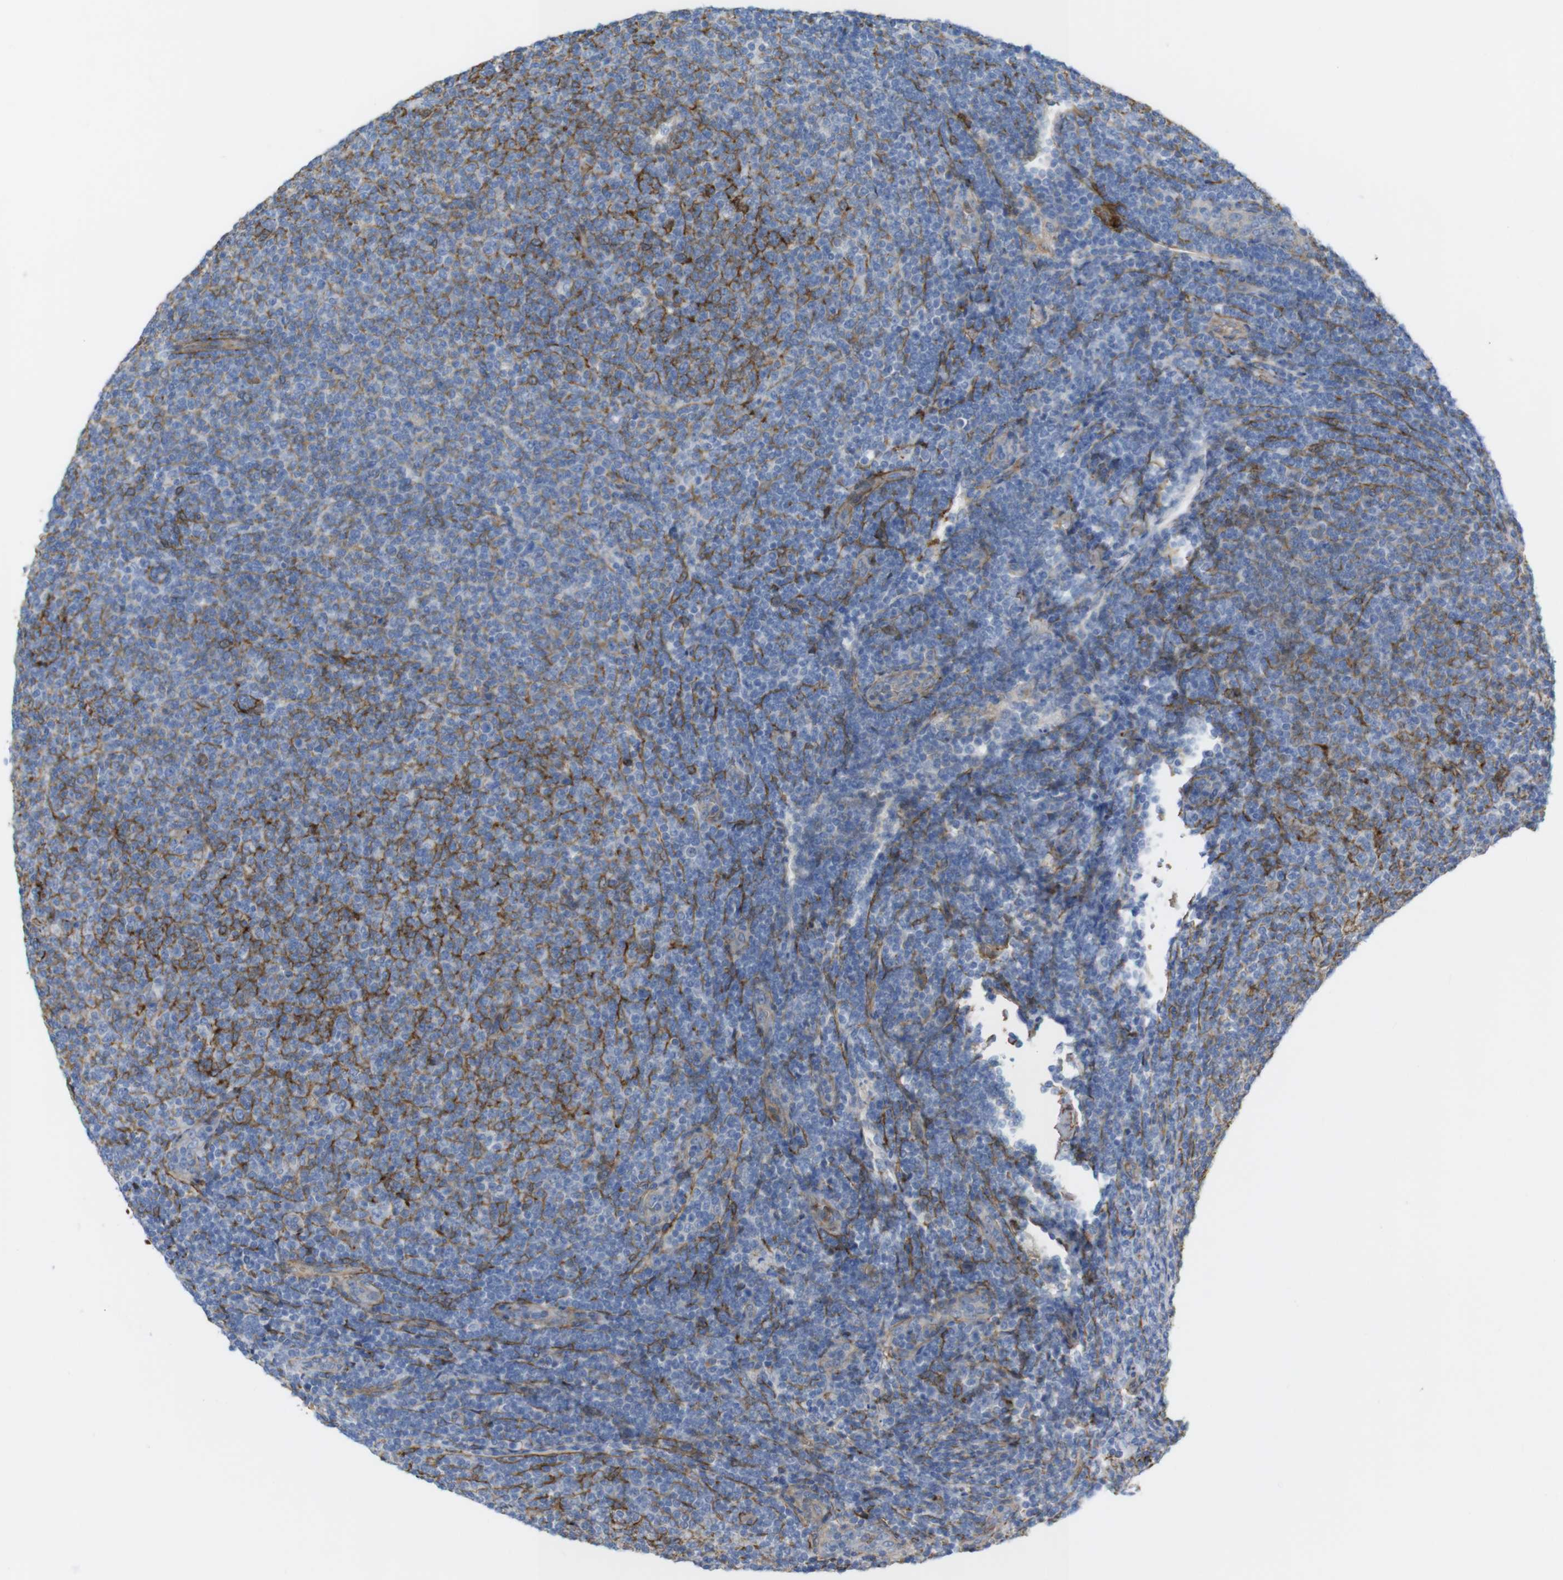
{"staining": {"intensity": "negative", "quantity": "none", "location": "none"}, "tissue": "lymphoma", "cell_type": "Tumor cells", "image_type": "cancer", "snomed": [{"axis": "morphology", "description": "Malignant lymphoma, non-Hodgkin's type, Low grade"}, {"axis": "topography", "description": "Lymph node"}], "caption": "Protein analysis of lymphoma exhibits no significant positivity in tumor cells.", "gene": "CYBRD1", "patient": {"sex": "male", "age": 66}}